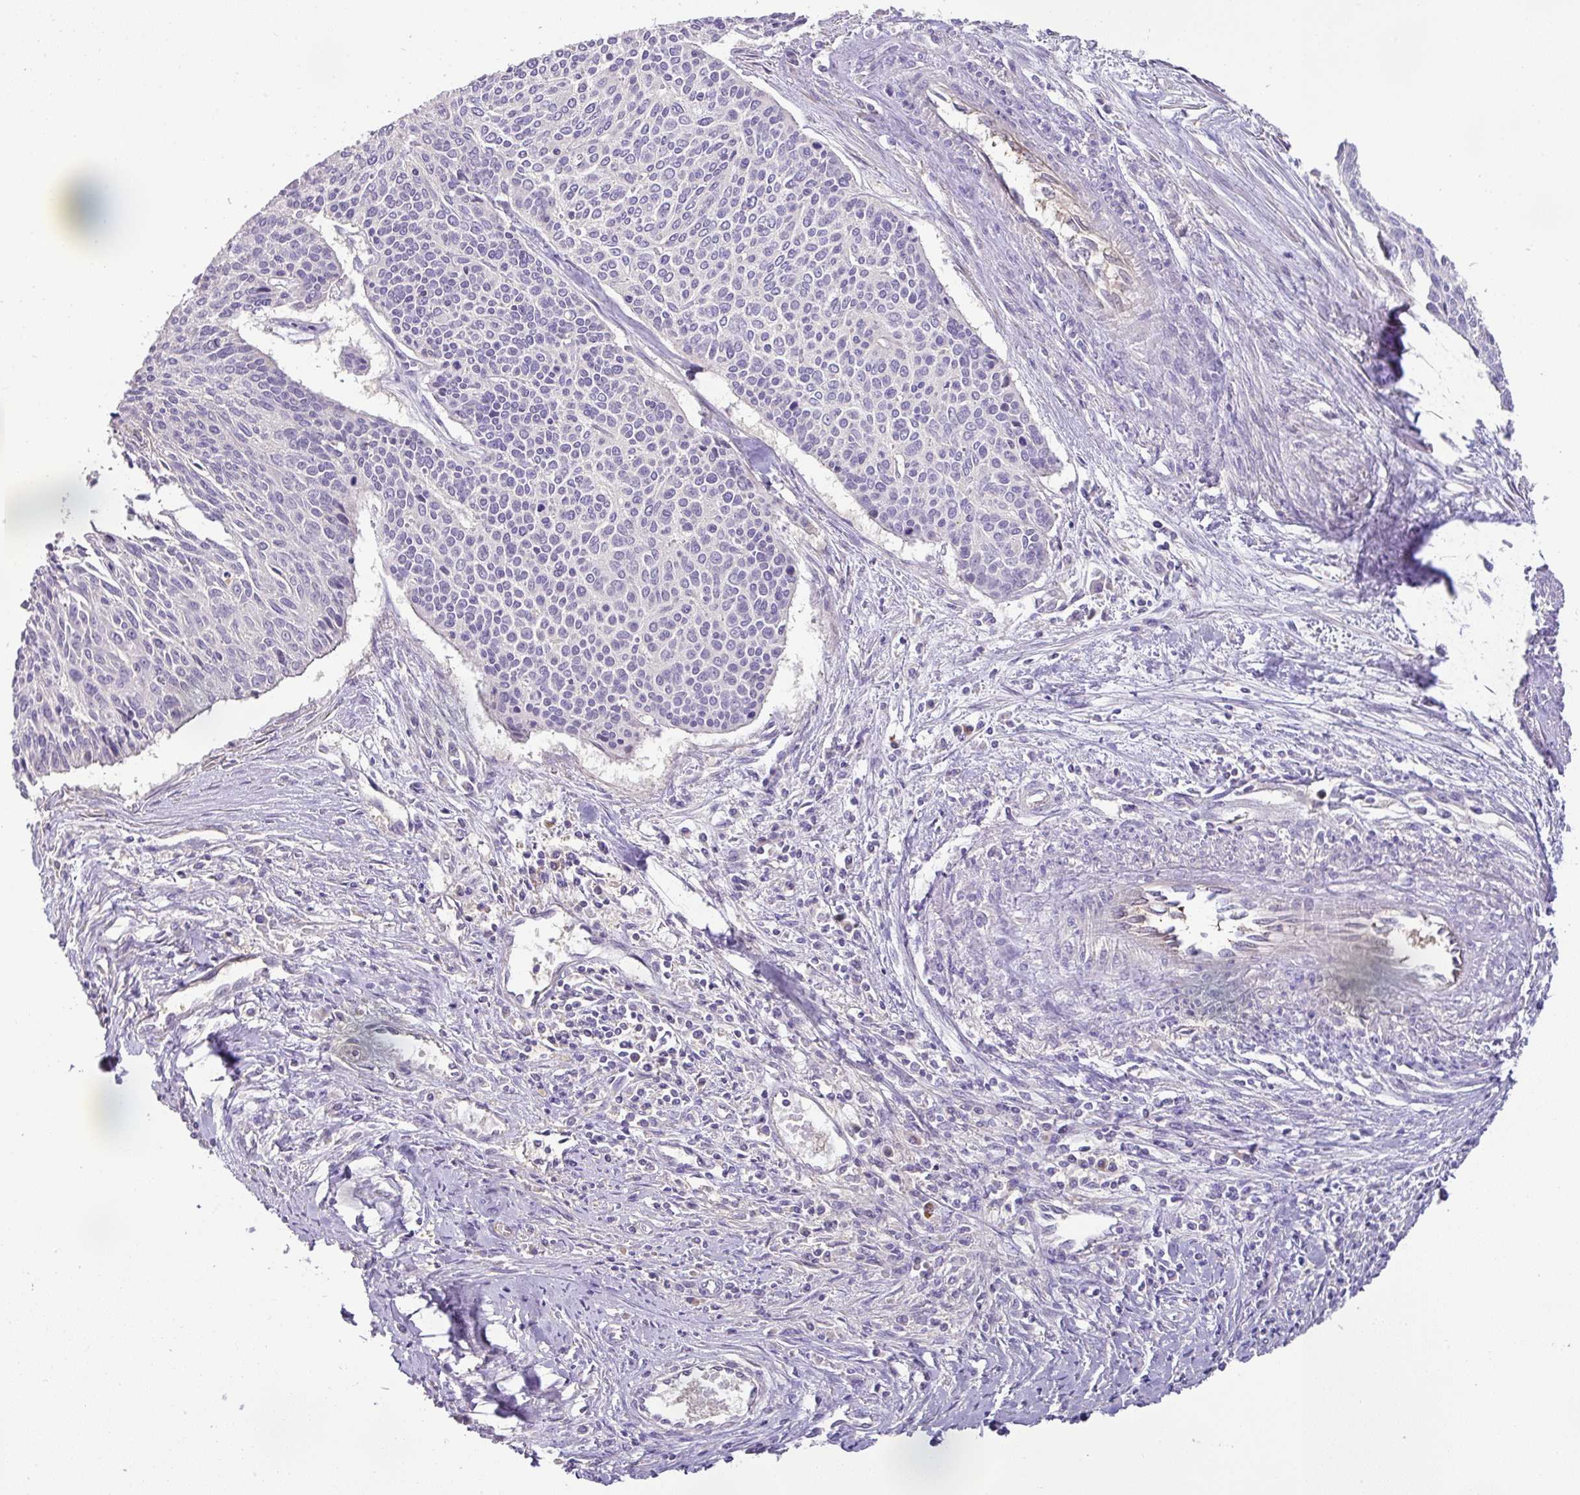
{"staining": {"intensity": "negative", "quantity": "none", "location": "none"}, "tissue": "cervical cancer", "cell_type": "Tumor cells", "image_type": "cancer", "snomed": [{"axis": "morphology", "description": "Squamous cell carcinoma, NOS"}, {"axis": "topography", "description": "Cervix"}], "caption": "IHC of cervical squamous cell carcinoma demonstrates no positivity in tumor cells.", "gene": "HOXC13", "patient": {"sex": "female", "age": 55}}